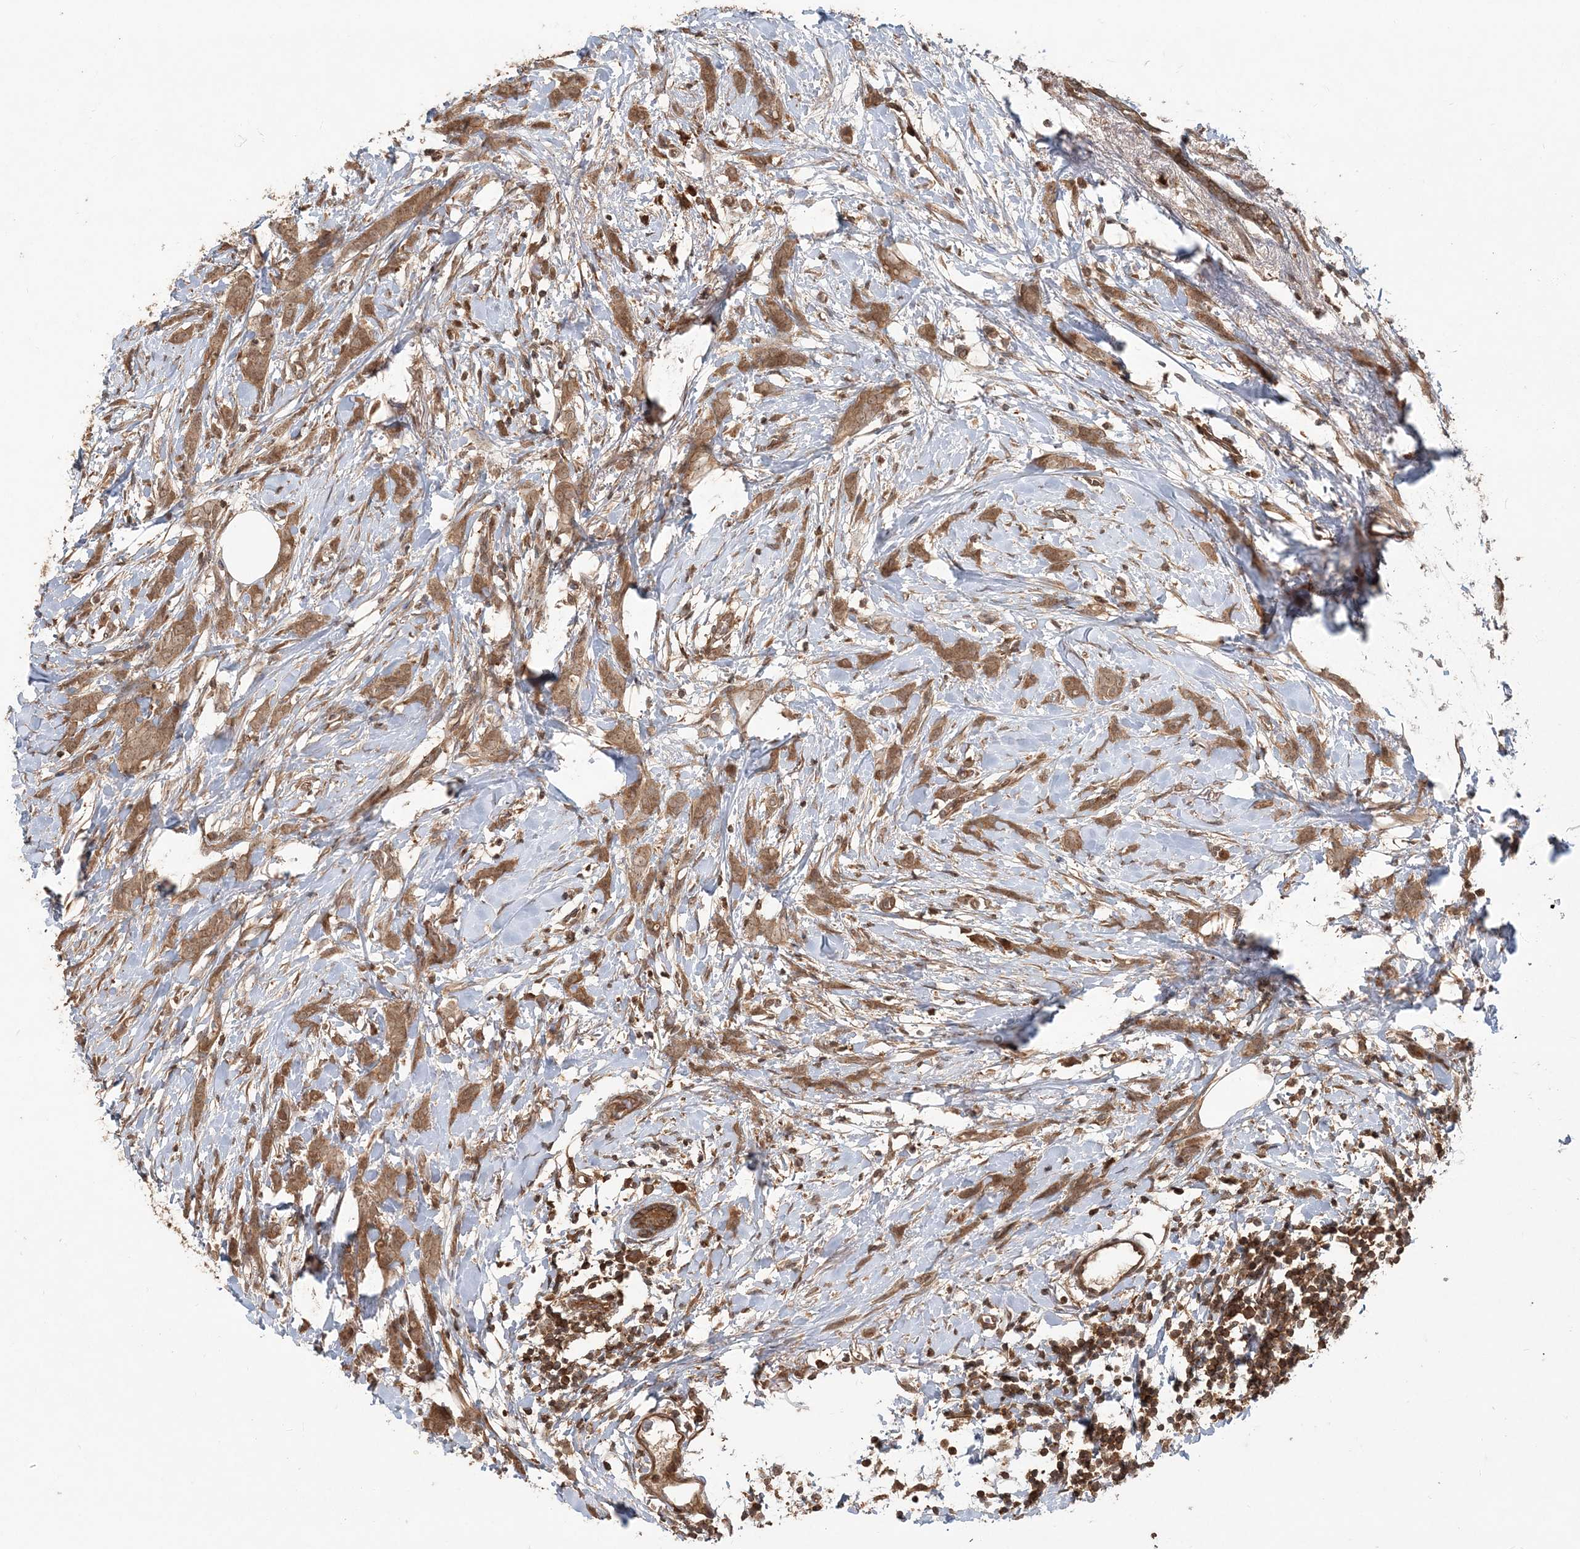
{"staining": {"intensity": "moderate", "quantity": ">75%", "location": "cytoplasmic/membranous"}, "tissue": "breast cancer", "cell_type": "Tumor cells", "image_type": "cancer", "snomed": [{"axis": "morphology", "description": "Lobular carcinoma, in situ"}, {"axis": "morphology", "description": "Lobular carcinoma"}, {"axis": "topography", "description": "Breast"}], "caption": "This photomicrograph displays lobular carcinoma (breast) stained with immunohistochemistry (IHC) to label a protein in brown. The cytoplasmic/membranous of tumor cells show moderate positivity for the protein. Nuclei are counter-stained blue.", "gene": "CAB39", "patient": {"sex": "female", "age": 41}}